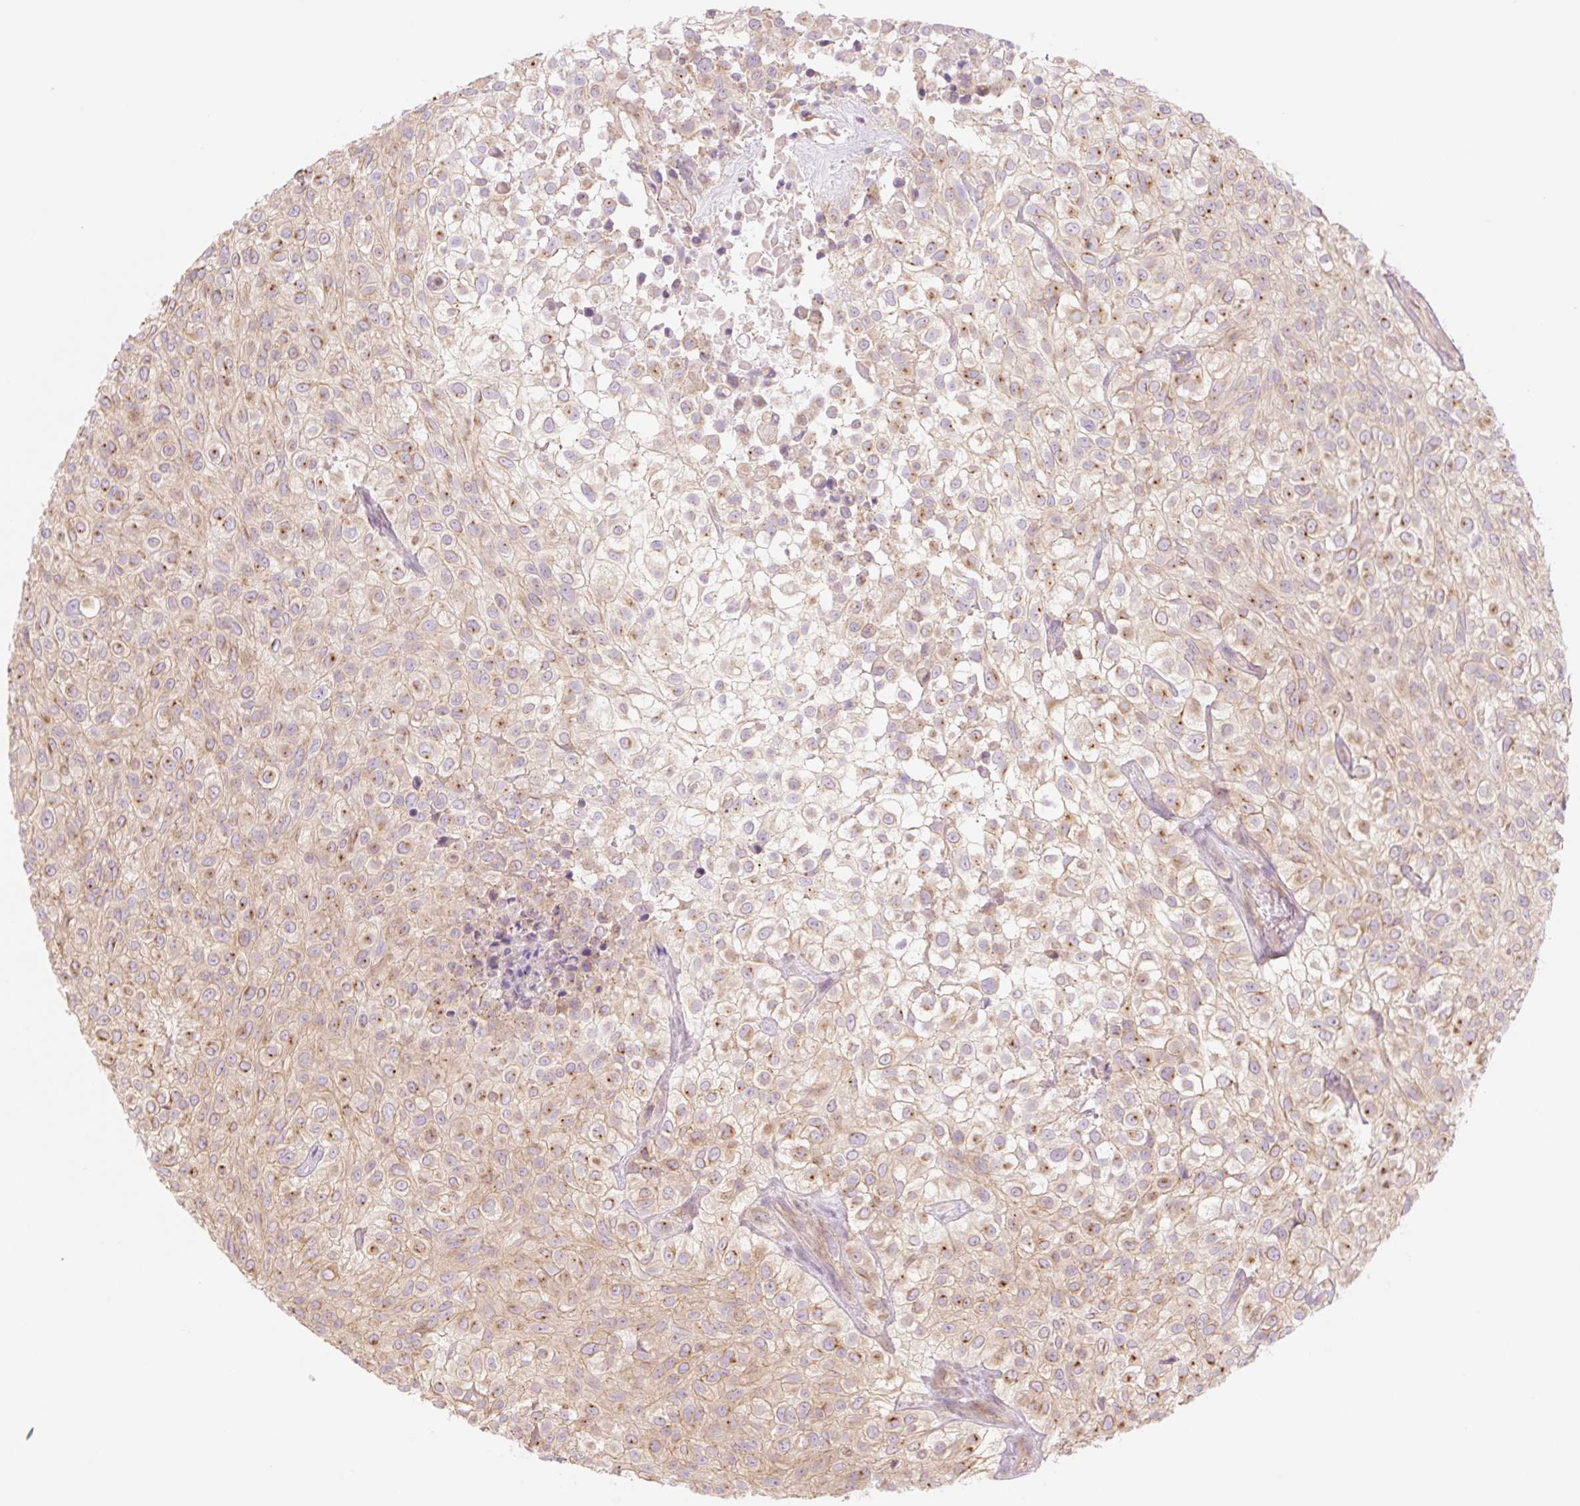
{"staining": {"intensity": "moderate", "quantity": ">75%", "location": "cytoplasmic/membranous"}, "tissue": "urothelial cancer", "cell_type": "Tumor cells", "image_type": "cancer", "snomed": [{"axis": "morphology", "description": "Urothelial carcinoma, High grade"}, {"axis": "topography", "description": "Urinary bladder"}], "caption": "About >75% of tumor cells in human urothelial carcinoma (high-grade) reveal moderate cytoplasmic/membranous protein staining as visualized by brown immunohistochemical staining.", "gene": "NLRP5", "patient": {"sex": "male", "age": 56}}